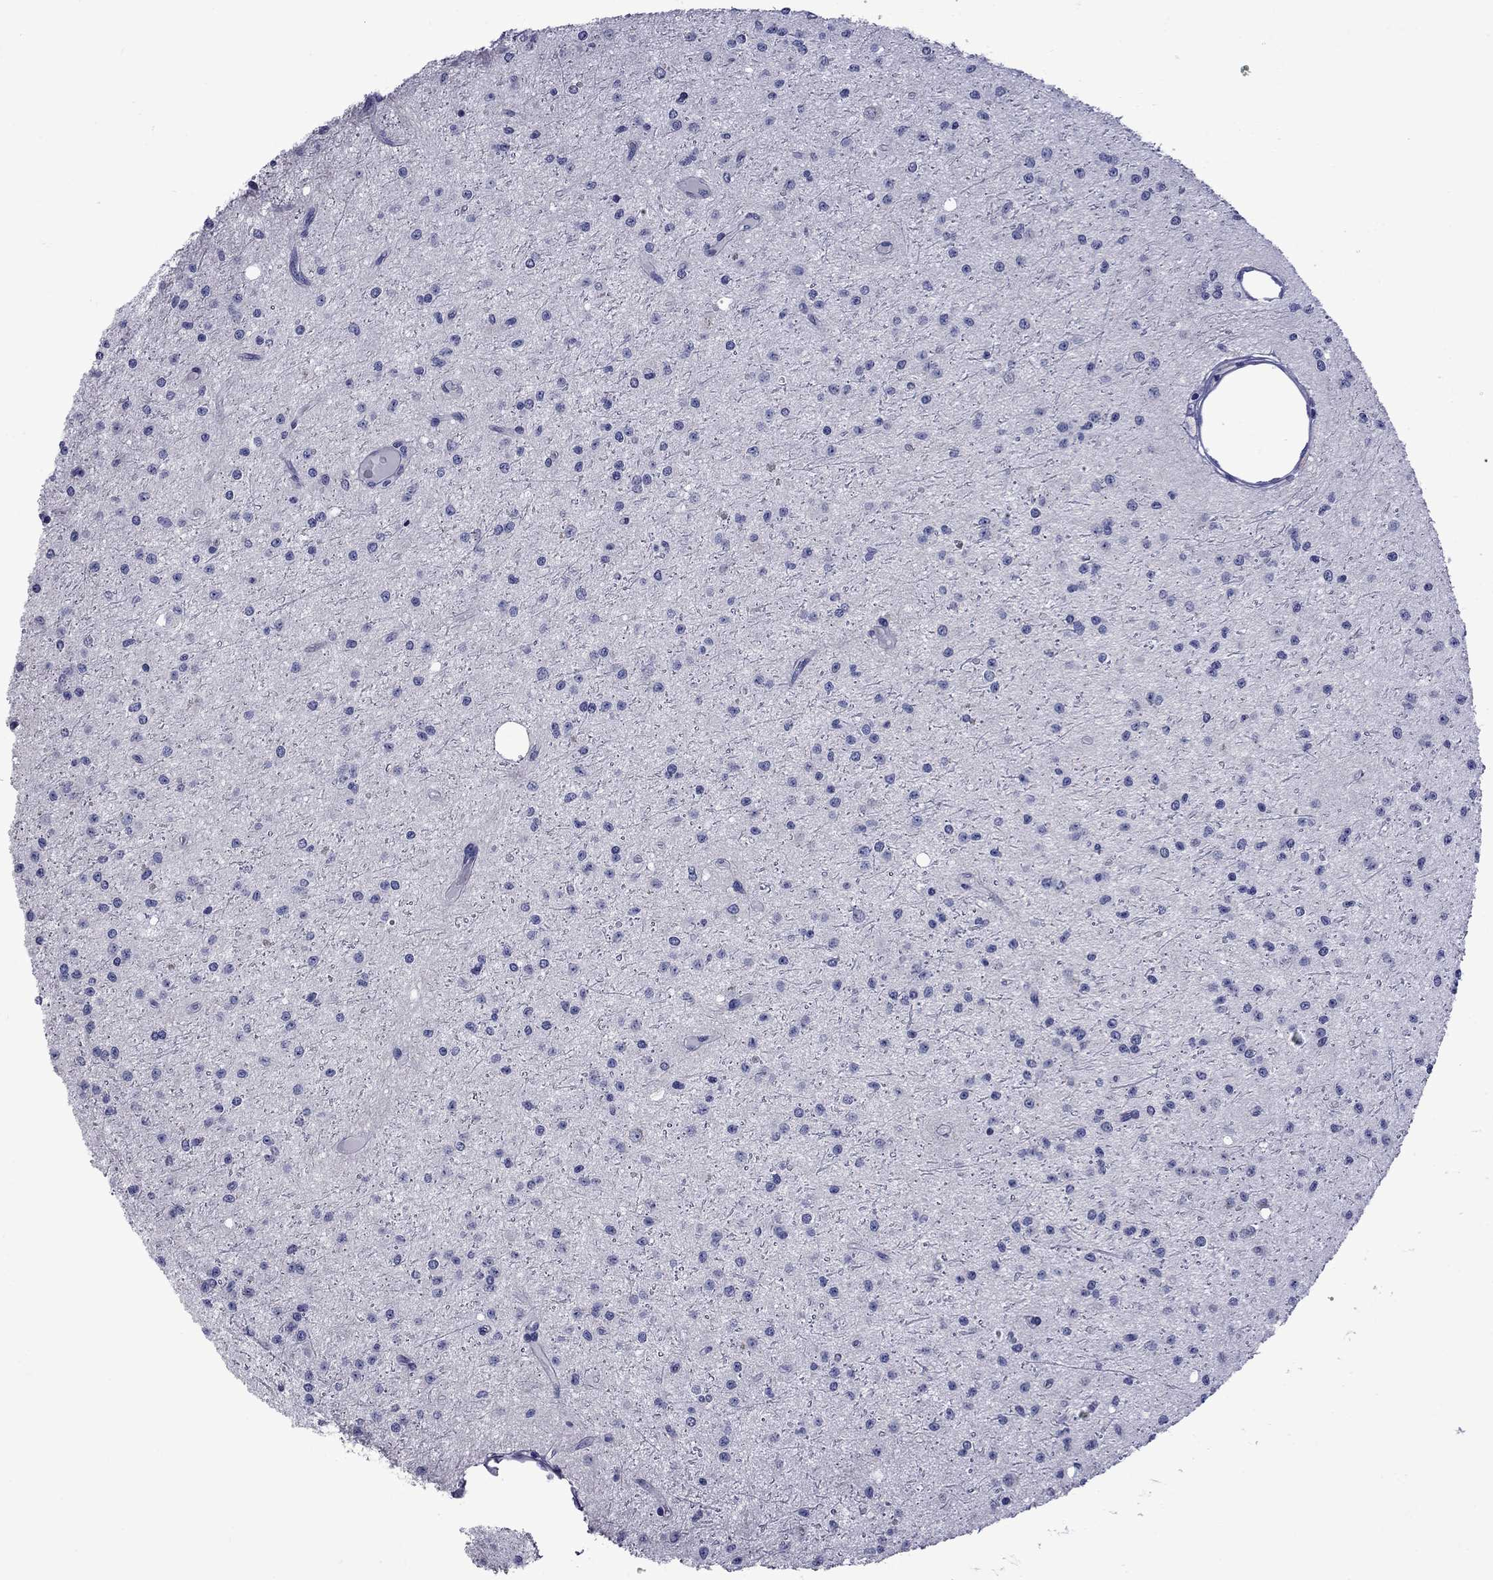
{"staining": {"intensity": "negative", "quantity": "none", "location": "none"}, "tissue": "glioma", "cell_type": "Tumor cells", "image_type": "cancer", "snomed": [{"axis": "morphology", "description": "Glioma, malignant, Low grade"}, {"axis": "topography", "description": "Brain"}], "caption": "Photomicrograph shows no protein expression in tumor cells of malignant low-grade glioma tissue. Brightfield microscopy of immunohistochemistry (IHC) stained with DAB (brown) and hematoxylin (blue), captured at high magnification.", "gene": "EPPIN", "patient": {"sex": "male", "age": 27}}